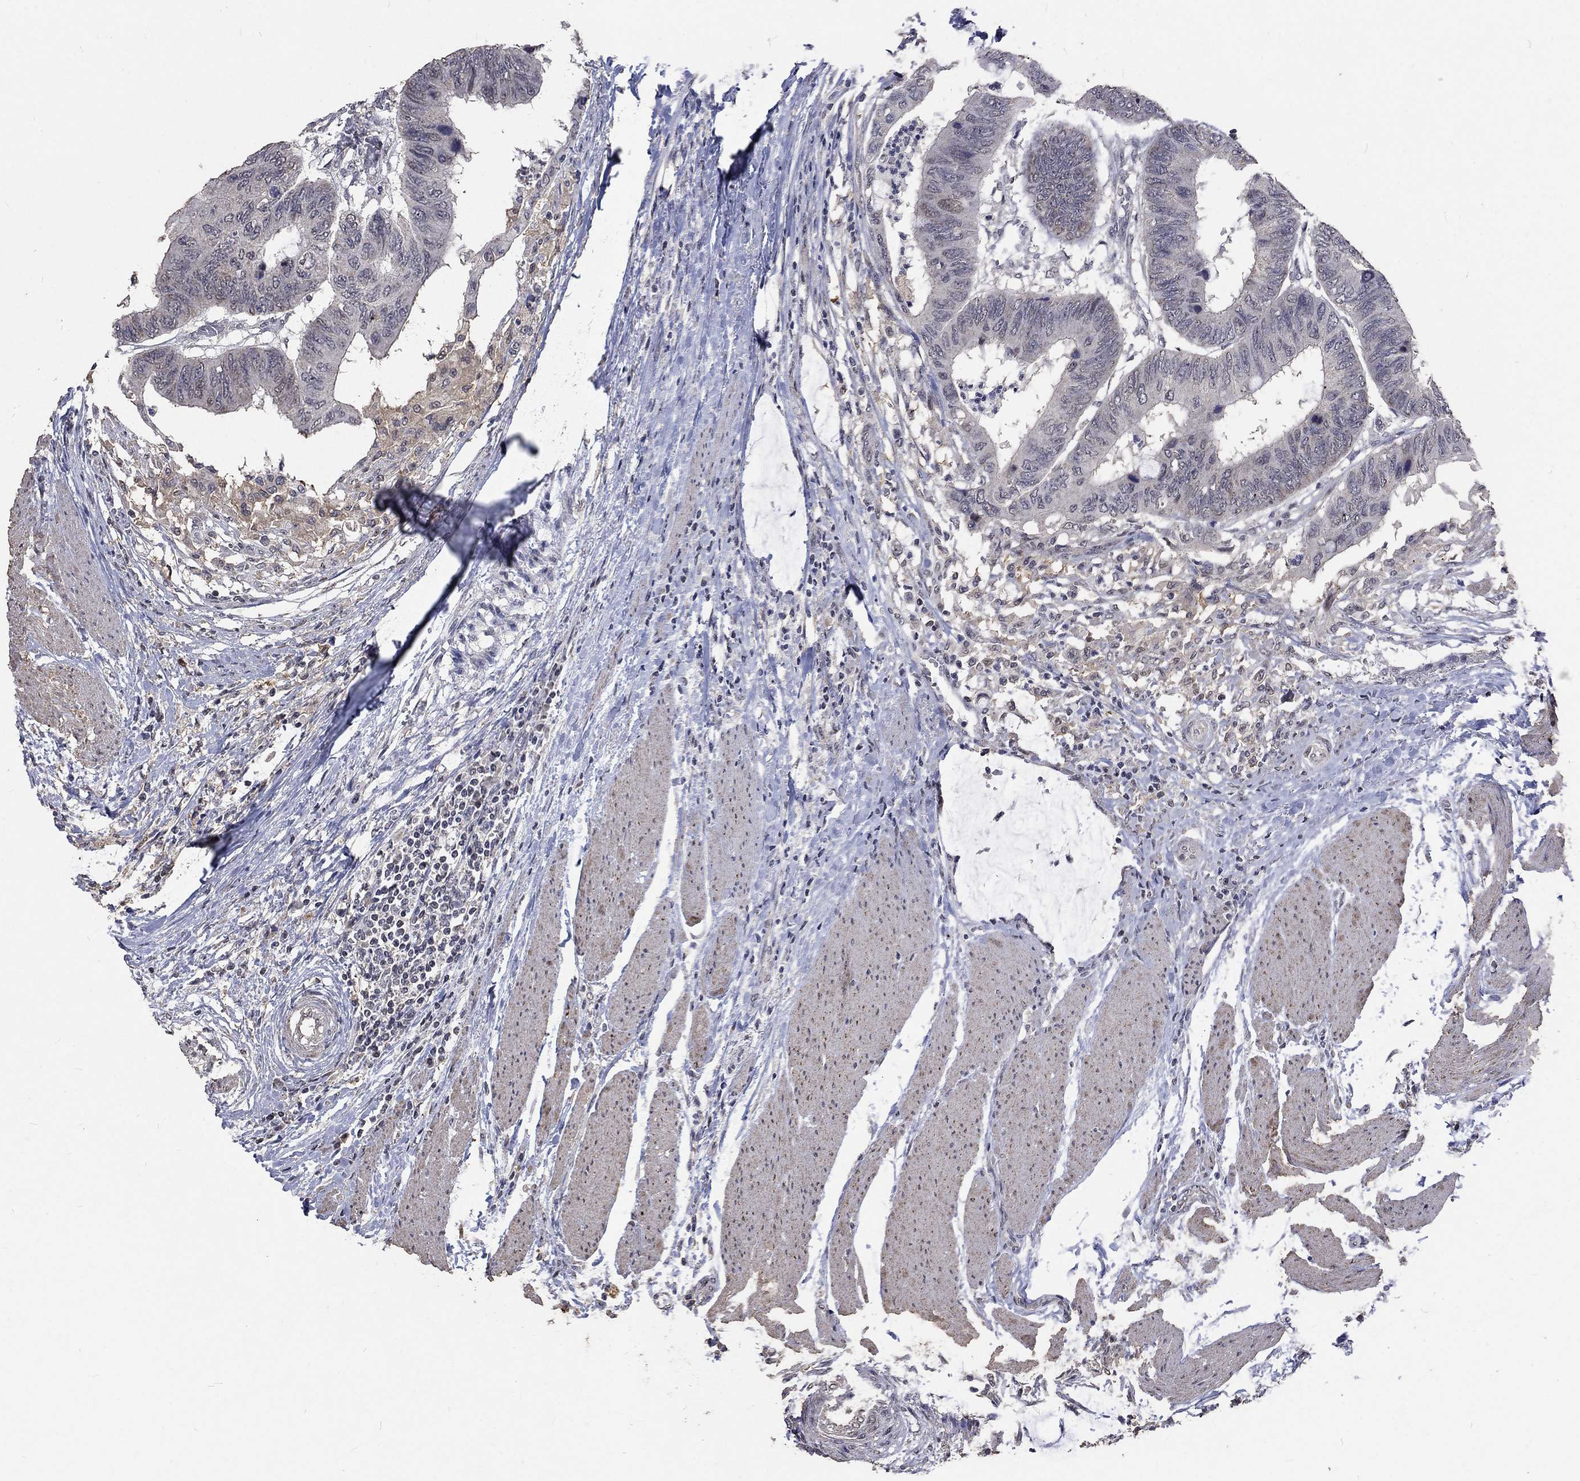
{"staining": {"intensity": "negative", "quantity": "none", "location": "none"}, "tissue": "colorectal cancer", "cell_type": "Tumor cells", "image_type": "cancer", "snomed": [{"axis": "morphology", "description": "Normal tissue, NOS"}, {"axis": "morphology", "description": "Adenocarcinoma, NOS"}, {"axis": "topography", "description": "Rectum"}, {"axis": "topography", "description": "Peripheral nerve tissue"}], "caption": "IHC photomicrograph of colorectal cancer stained for a protein (brown), which shows no positivity in tumor cells.", "gene": "SPATA33", "patient": {"sex": "male", "age": 92}}